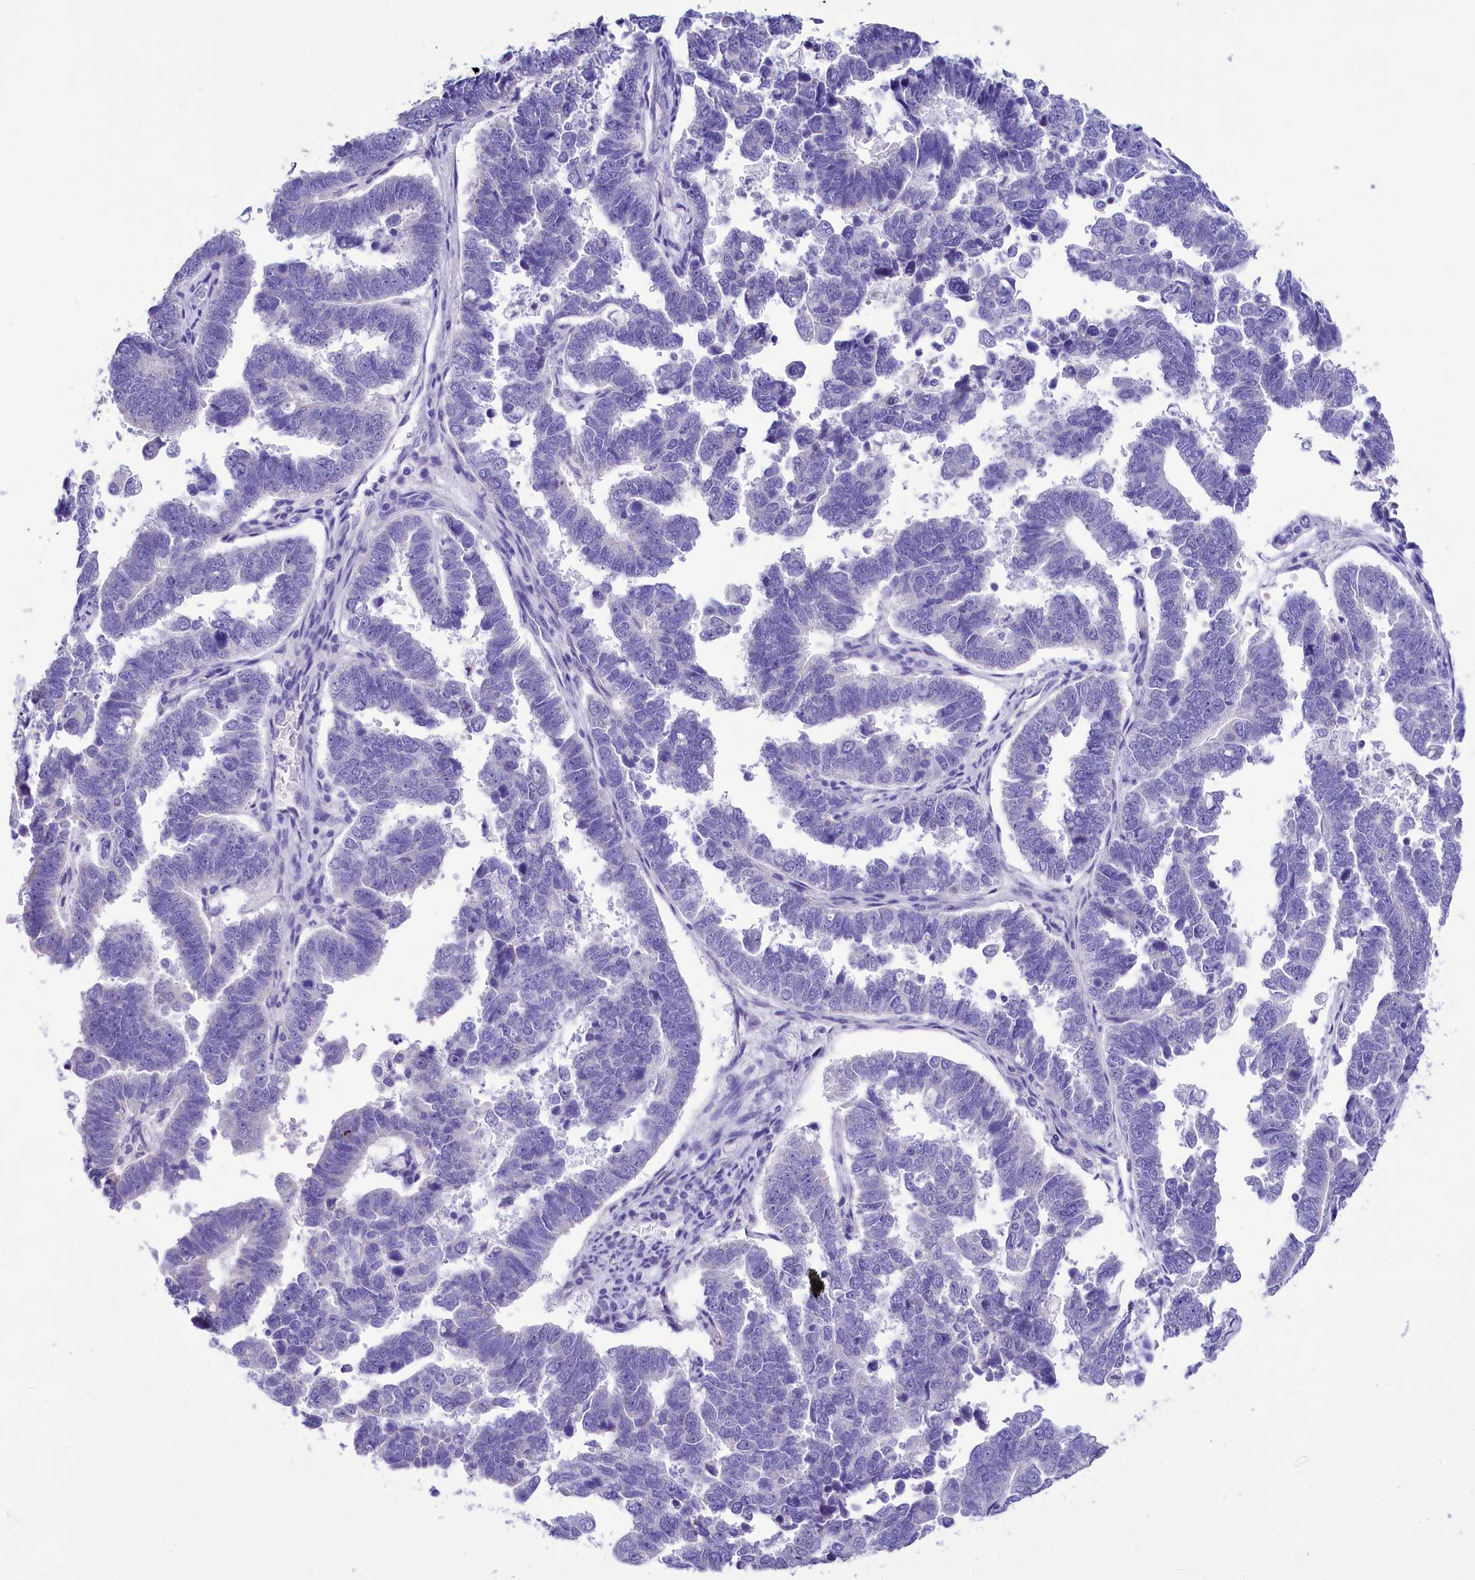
{"staining": {"intensity": "negative", "quantity": "none", "location": "none"}, "tissue": "endometrial cancer", "cell_type": "Tumor cells", "image_type": "cancer", "snomed": [{"axis": "morphology", "description": "Adenocarcinoma, NOS"}, {"axis": "topography", "description": "Endometrium"}], "caption": "A photomicrograph of endometrial cancer stained for a protein reveals no brown staining in tumor cells.", "gene": "TTC36", "patient": {"sex": "female", "age": 75}}